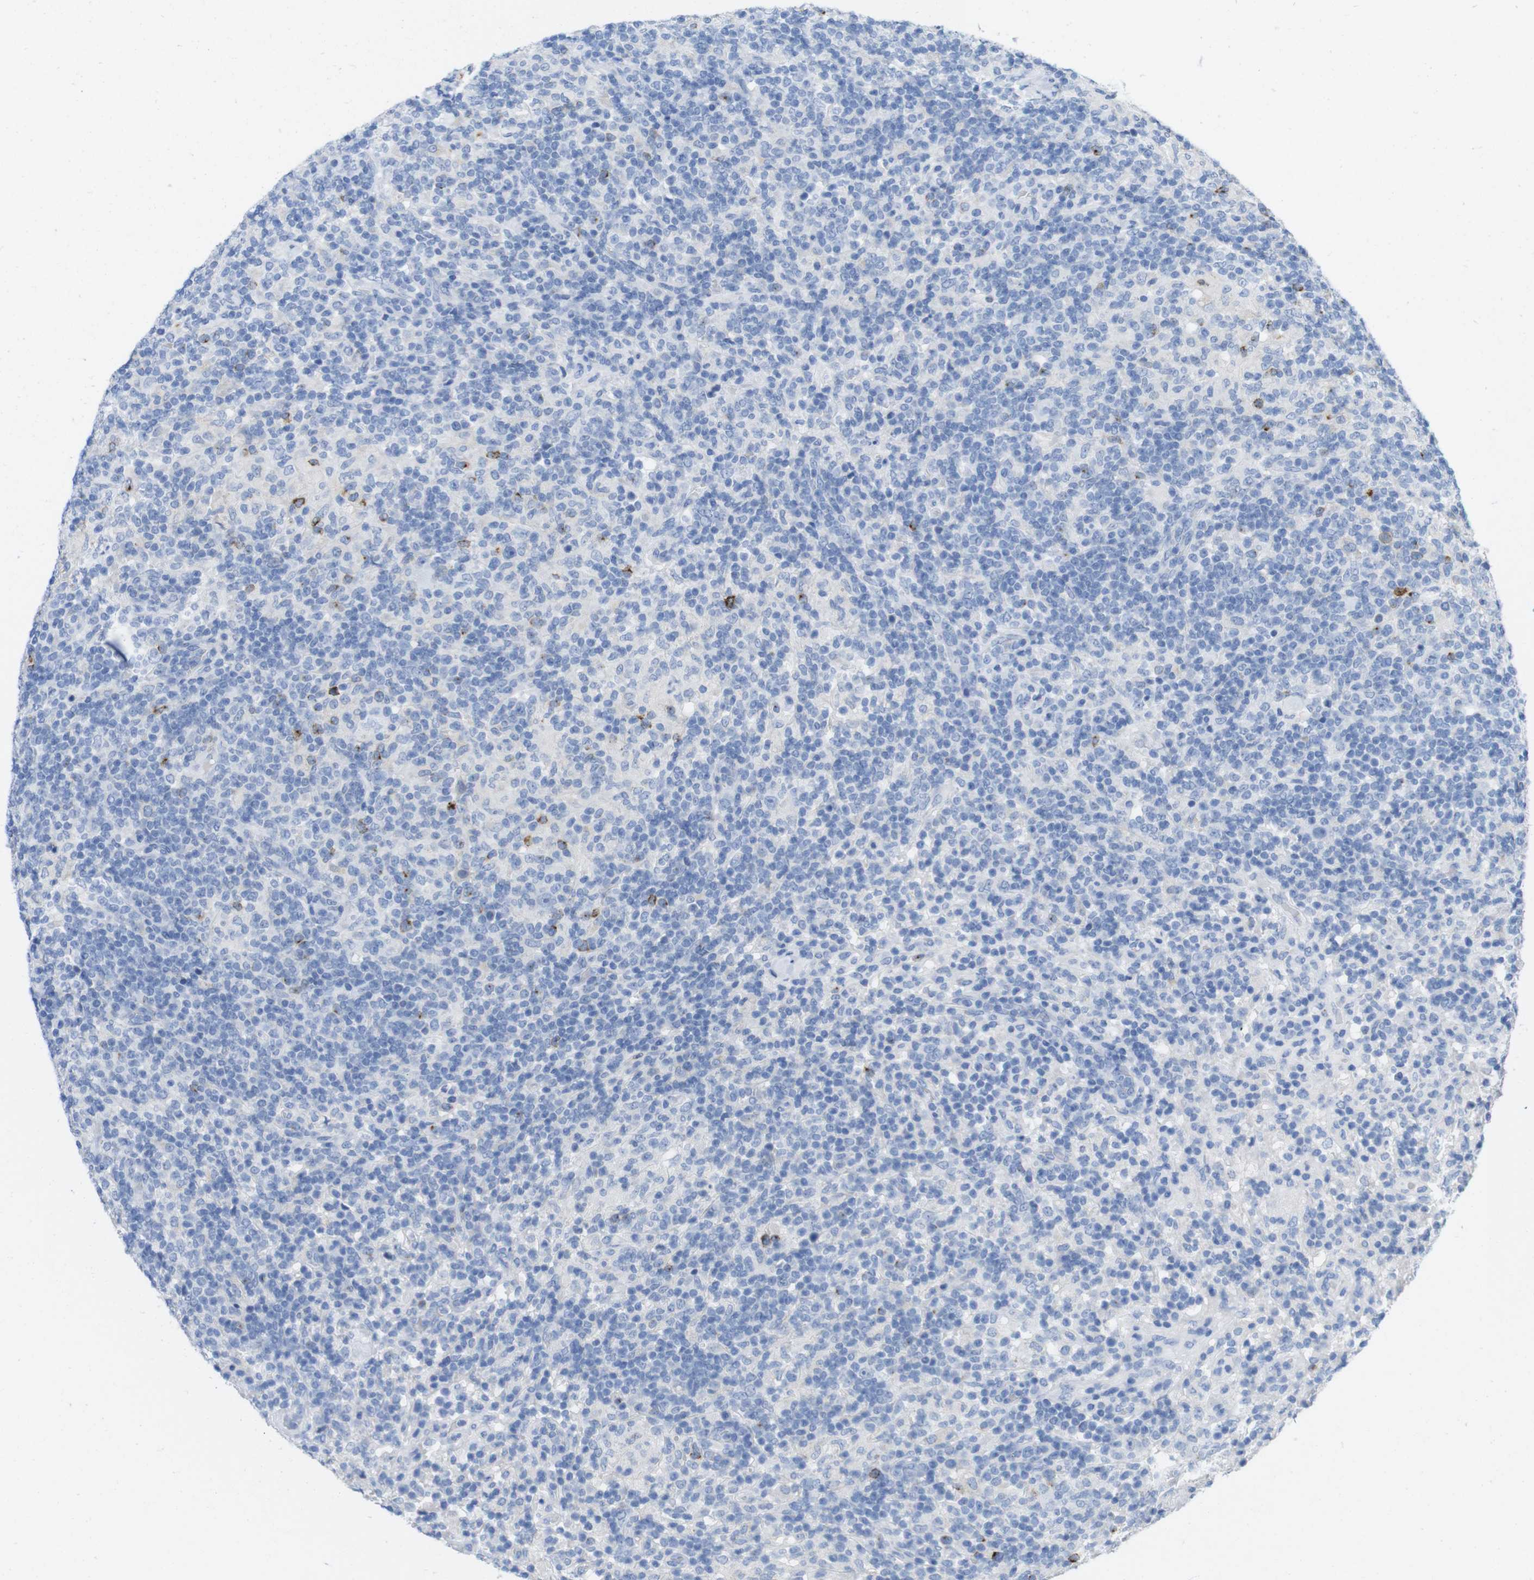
{"staining": {"intensity": "negative", "quantity": "none", "location": "none"}, "tissue": "lymphoma", "cell_type": "Tumor cells", "image_type": "cancer", "snomed": [{"axis": "morphology", "description": "Hodgkin's disease, NOS"}, {"axis": "topography", "description": "Lymph node"}], "caption": "An IHC photomicrograph of Hodgkin's disease is shown. There is no staining in tumor cells of Hodgkin's disease. (DAB immunohistochemistry (IHC), high magnification).", "gene": "LAG3", "patient": {"sex": "male", "age": 70}}